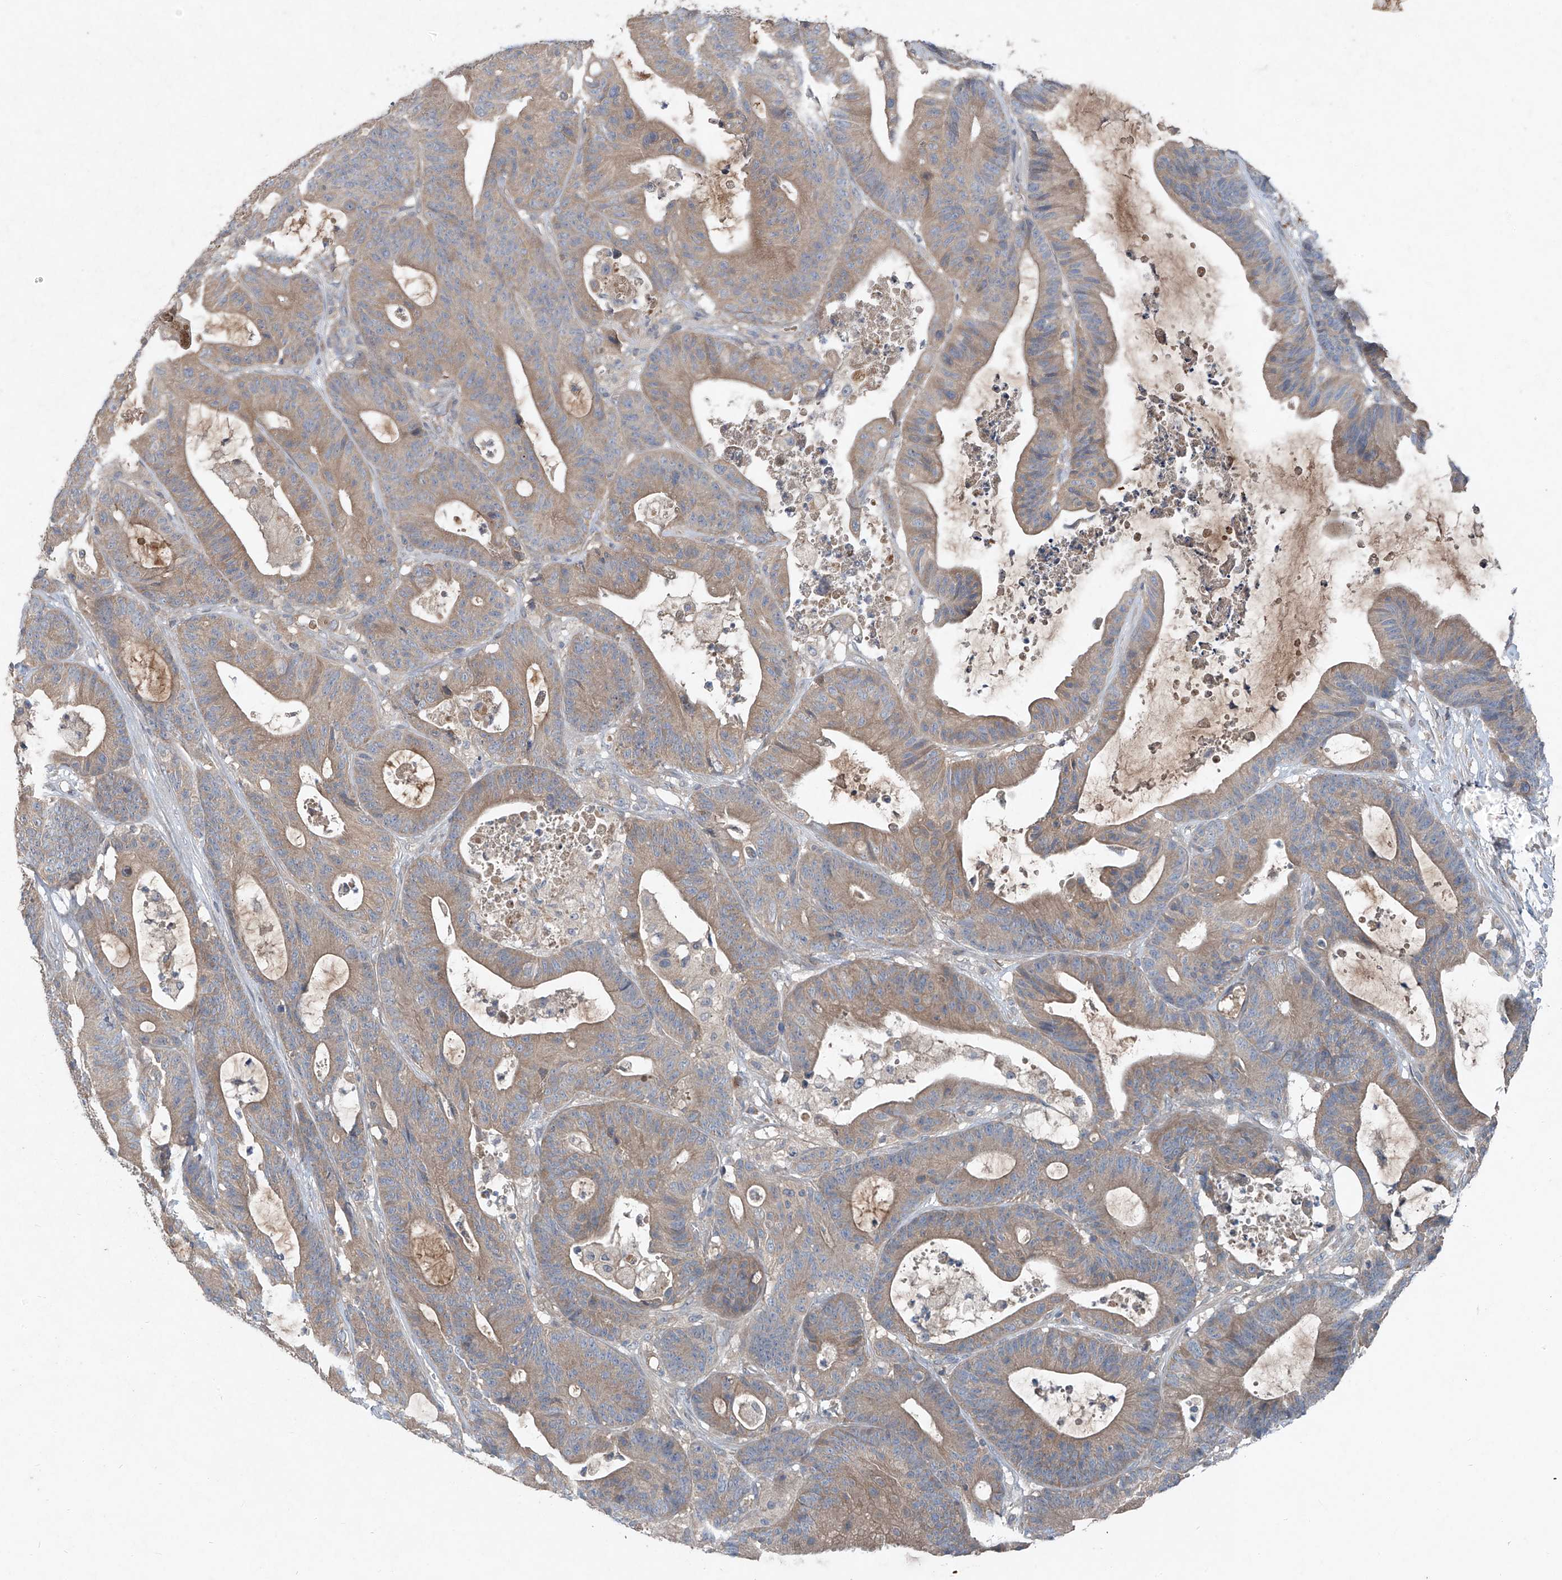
{"staining": {"intensity": "moderate", "quantity": ">75%", "location": "cytoplasmic/membranous"}, "tissue": "colorectal cancer", "cell_type": "Tumor cells", "image_type": "cancer", "snomed": [{"axis": "morphology", "description": "Adenocarcinoma, NOS"}, {"axis": "topography", "description": "Colon"}], "caption": "A high-resolution histopathology image shows immunohistochemistry staining of colorectal cancer (adenocarcinoma), which exhibits moderate cytoplasmic/membranous expression in about >75% of tumor cells.", "gene": "FOXRED2", "patient": {"sex": "female", "age": 84}}